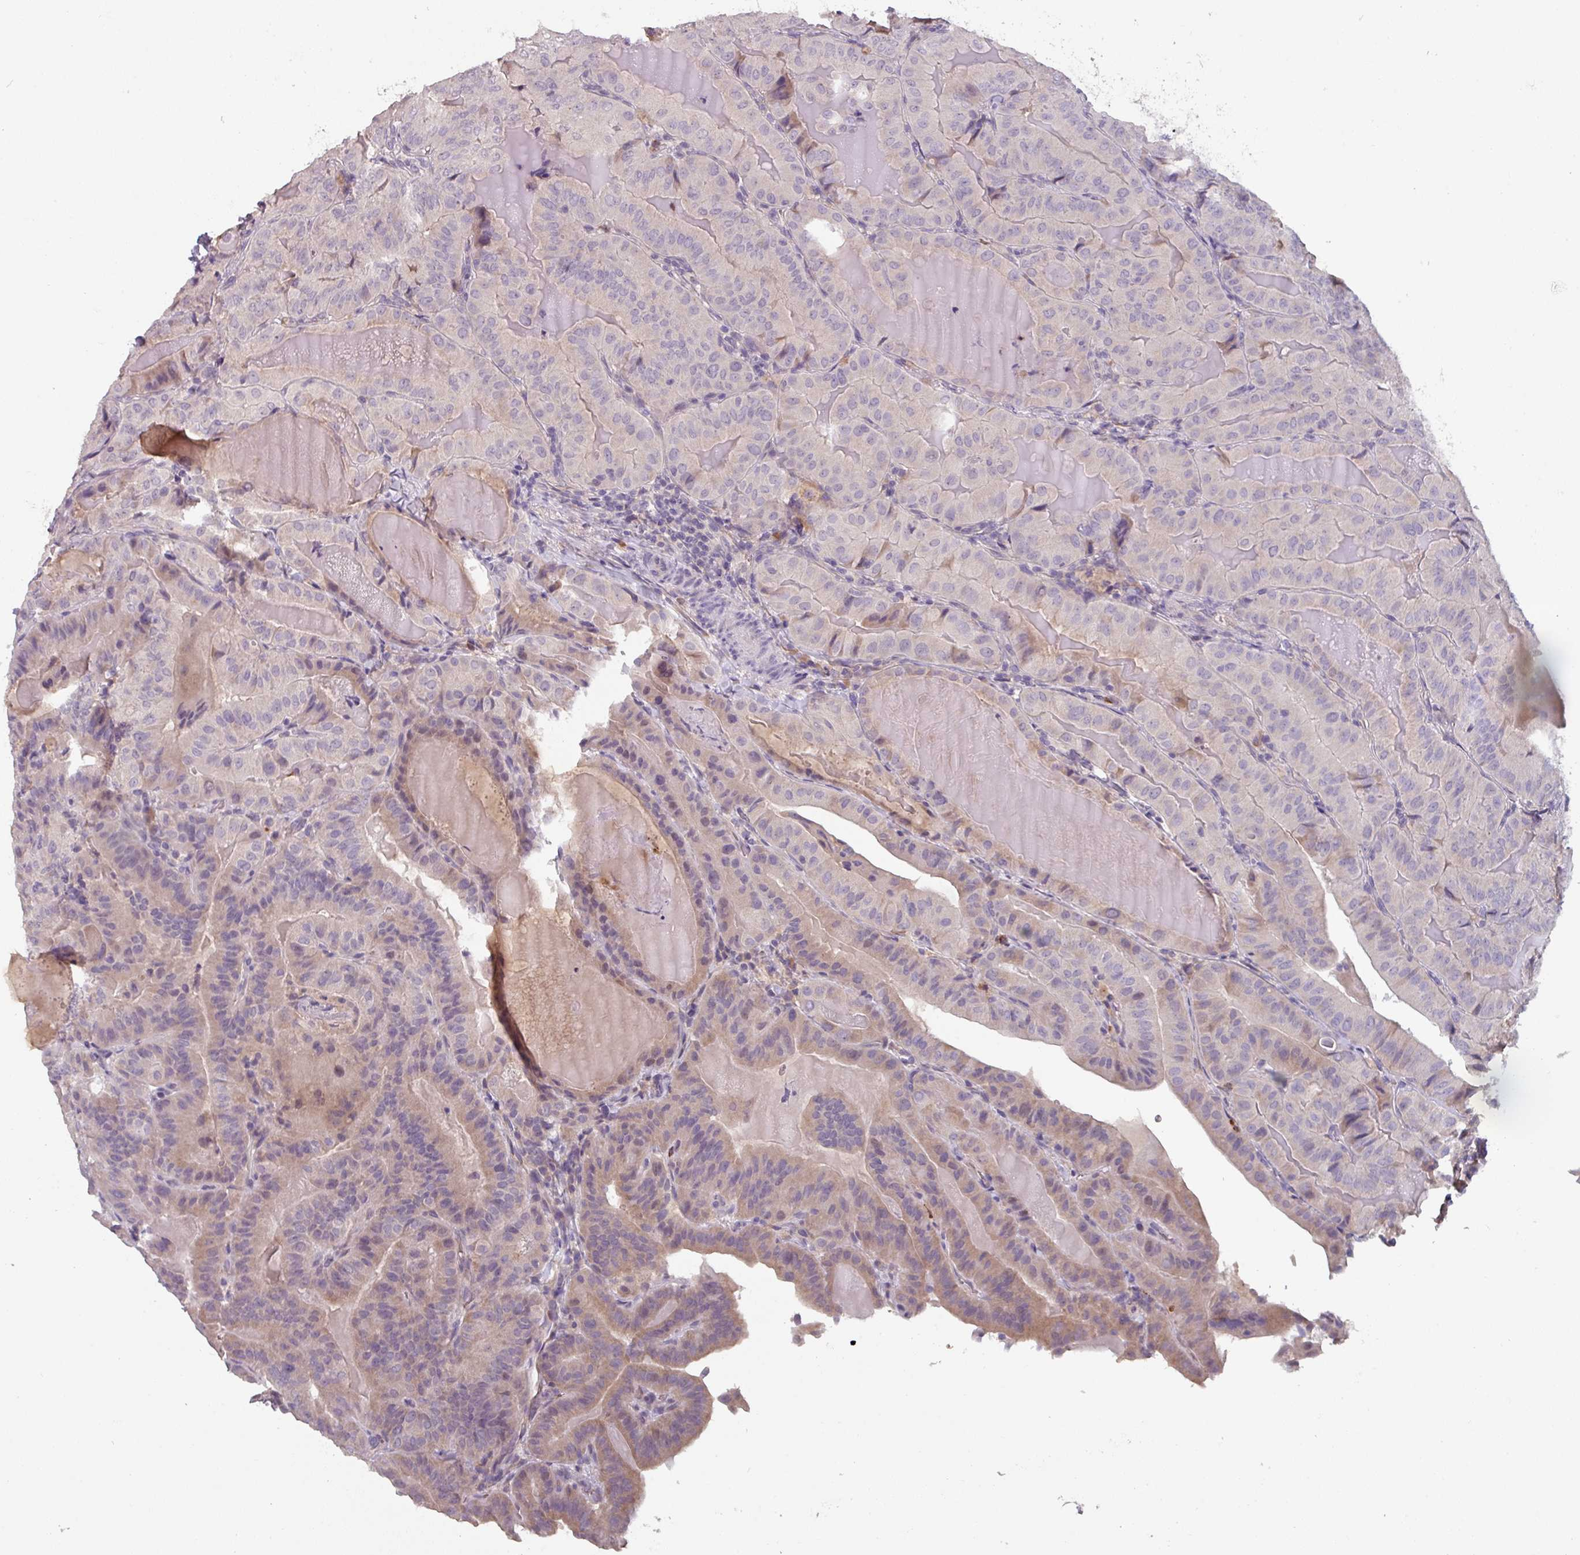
{"staining": {"intensity": "weak", "quantity": "<25%", "location": "cytoplasmic/membranous"}, "tissue": "thyroid cancer", "cell_type": "Tumor cells", "image_type": "cancer", "snomed": [{"axis": "morphology", "description": "Papillary adenocarcinoma, NOS"}, {"axis": "topography", "description": "Thyroid gland"}], "caption": "A high-resolution photomicrograph shows immunohistochemistry (IHC) staining of thyroid cancer, which exhibits no significant staining in tumor cells.", "gene": "PRAMEF8", "patient": {"sex": "female", "age": 68}}